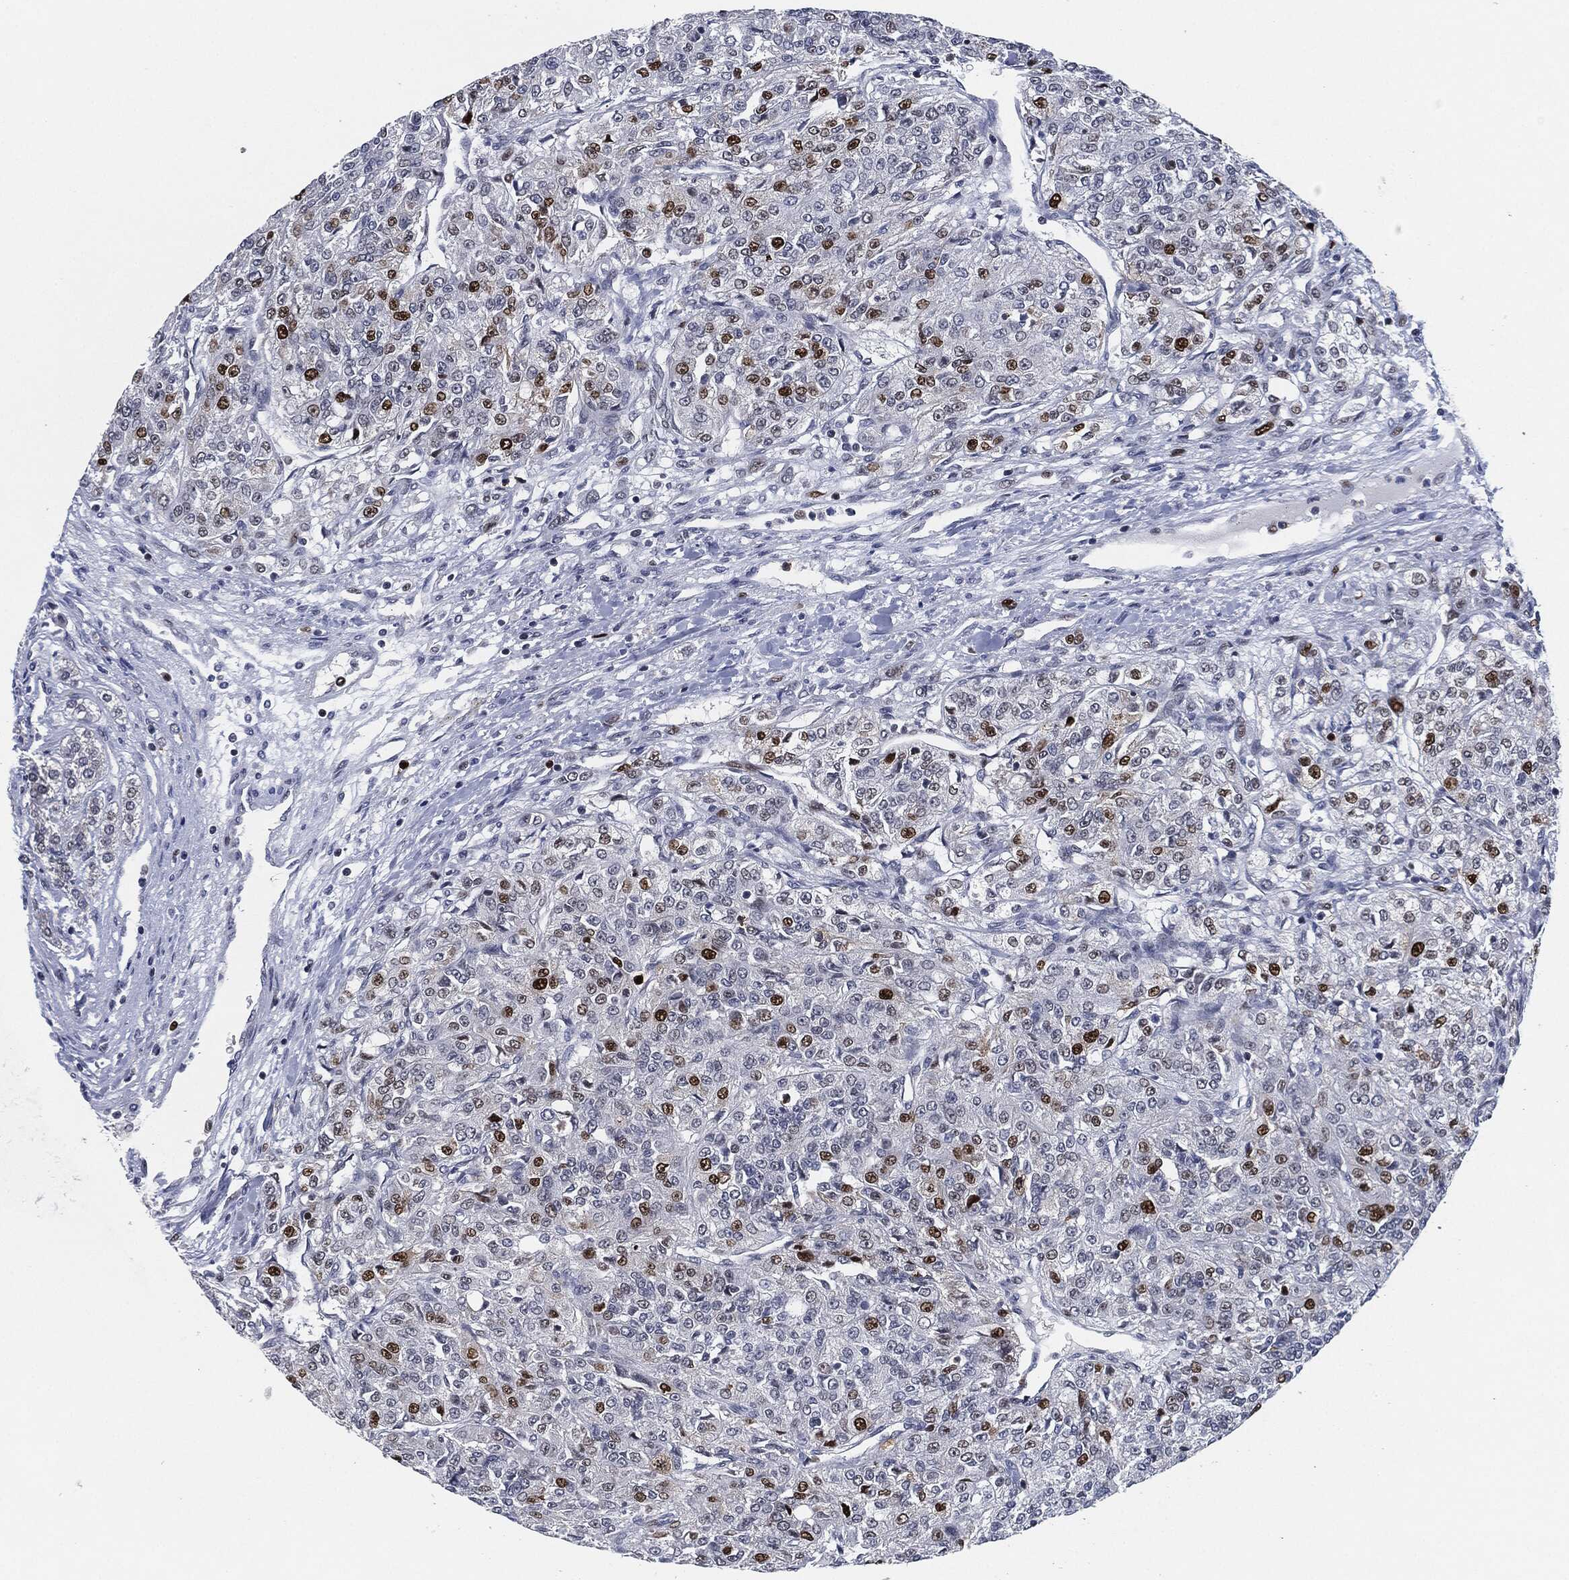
{"staining": {"intensity": "strong", "quantity": "<25%", "location": "nuclear"}, "tissue": "renal cancer", "cell_type": "Tumor cells", "image_type": "cancer", "snomed": [{"axis": "morphology", "description": "Adenocarcinoma, NOS"}, {"axis": "topography", "description": "Kidney"}], "caption": "The histopathology image exhibits staining of renal cancer (adenocarcinoma), revealing strong nuclear protein positivity (brown color) within tumor cells.", "gene": "PCNA", "patient": {"sex": "female", "age": 63}}